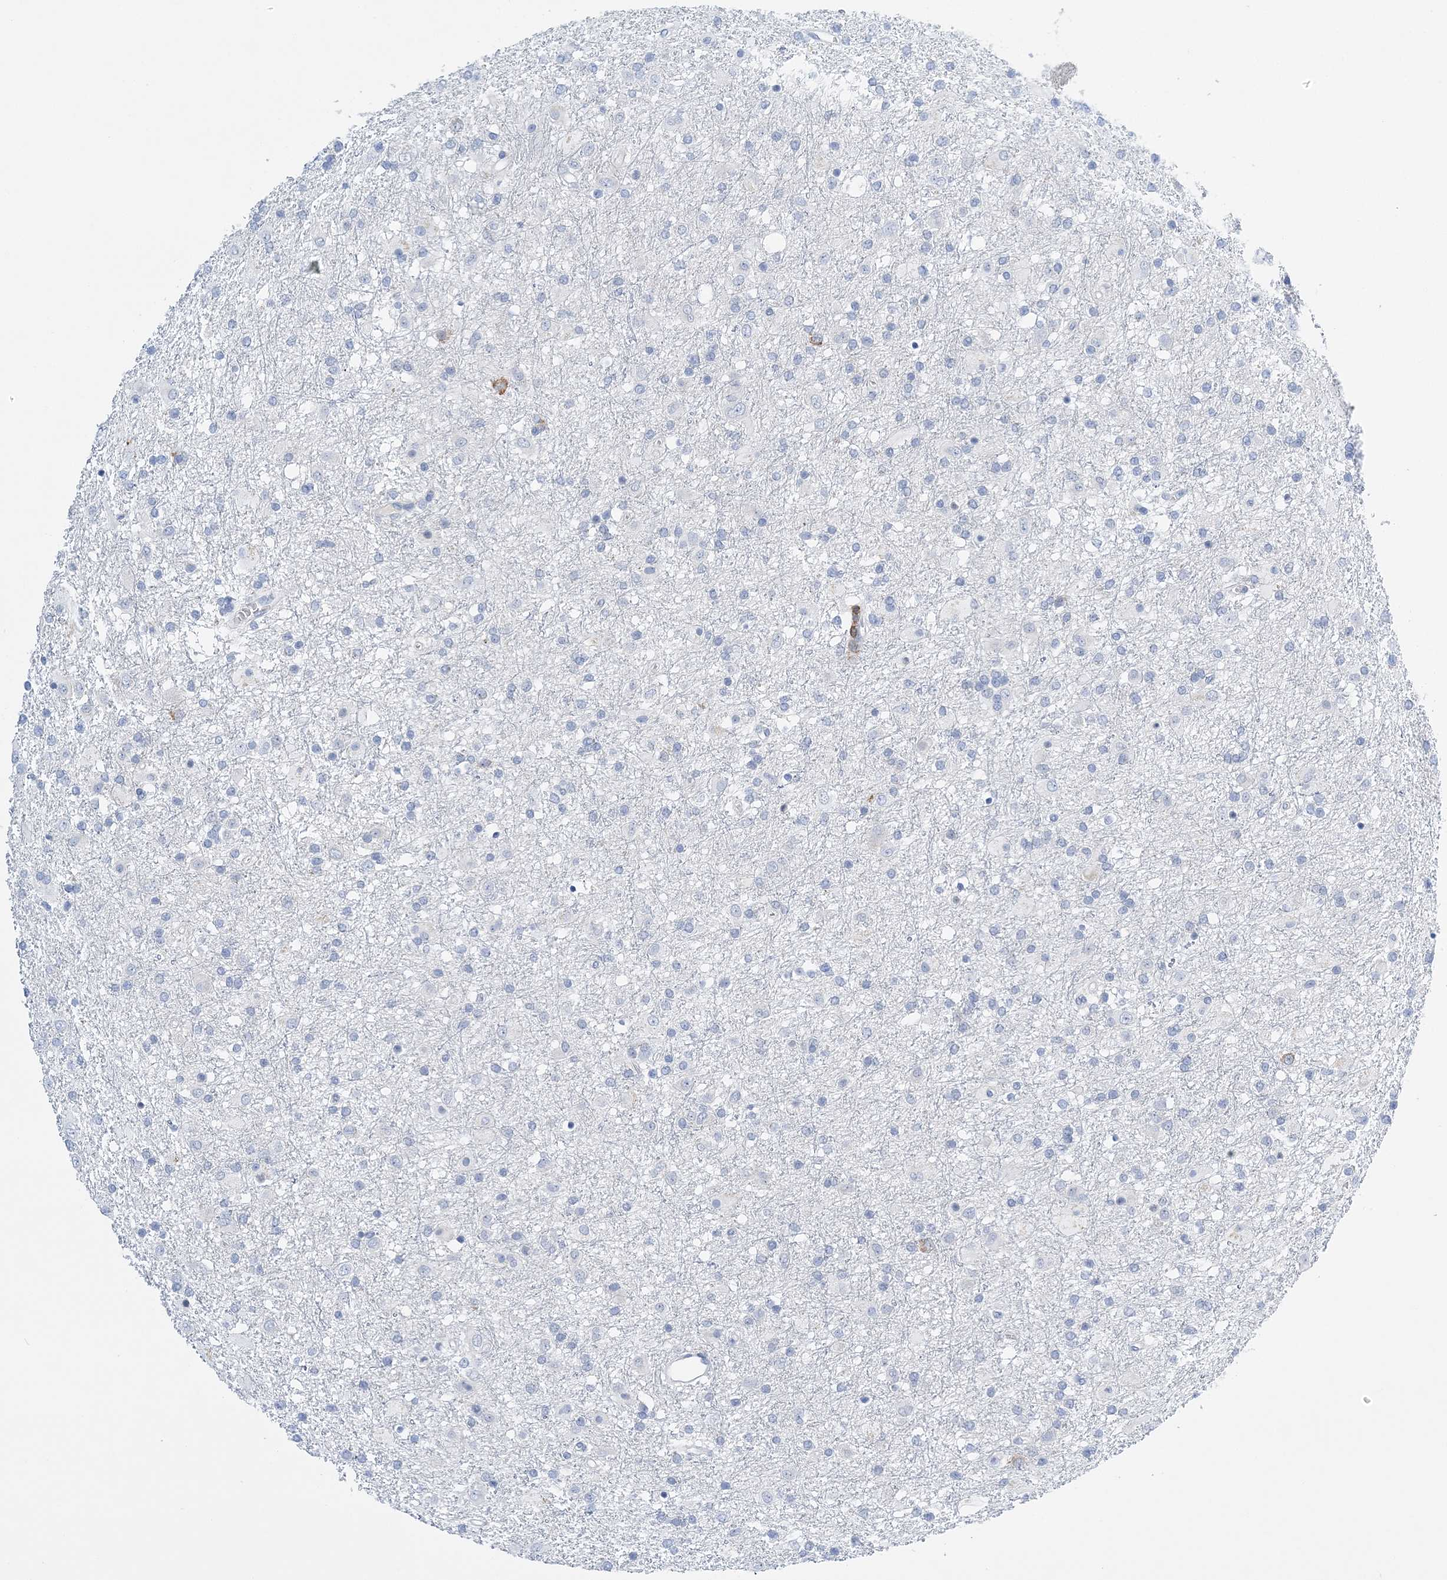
{"staining": {"intensity": "negative", "quantity": "none", "location": "none"}, "tissue": "glioma", "cell_type": "Tumor cells", "image_type": "cancer", "snomed": [{"axis": "morphology", "description": "Glioma, malignant, Low grade"}, {"axis": "topography", "description": "Brain"}], "caption": "This is a micrograph of immunohistochemistry staining of malignant glioma (low-grade), which shows no expression in tumor cells.", "gene": "PRMT9", "patient": {"sex": "male", "age": 65}}